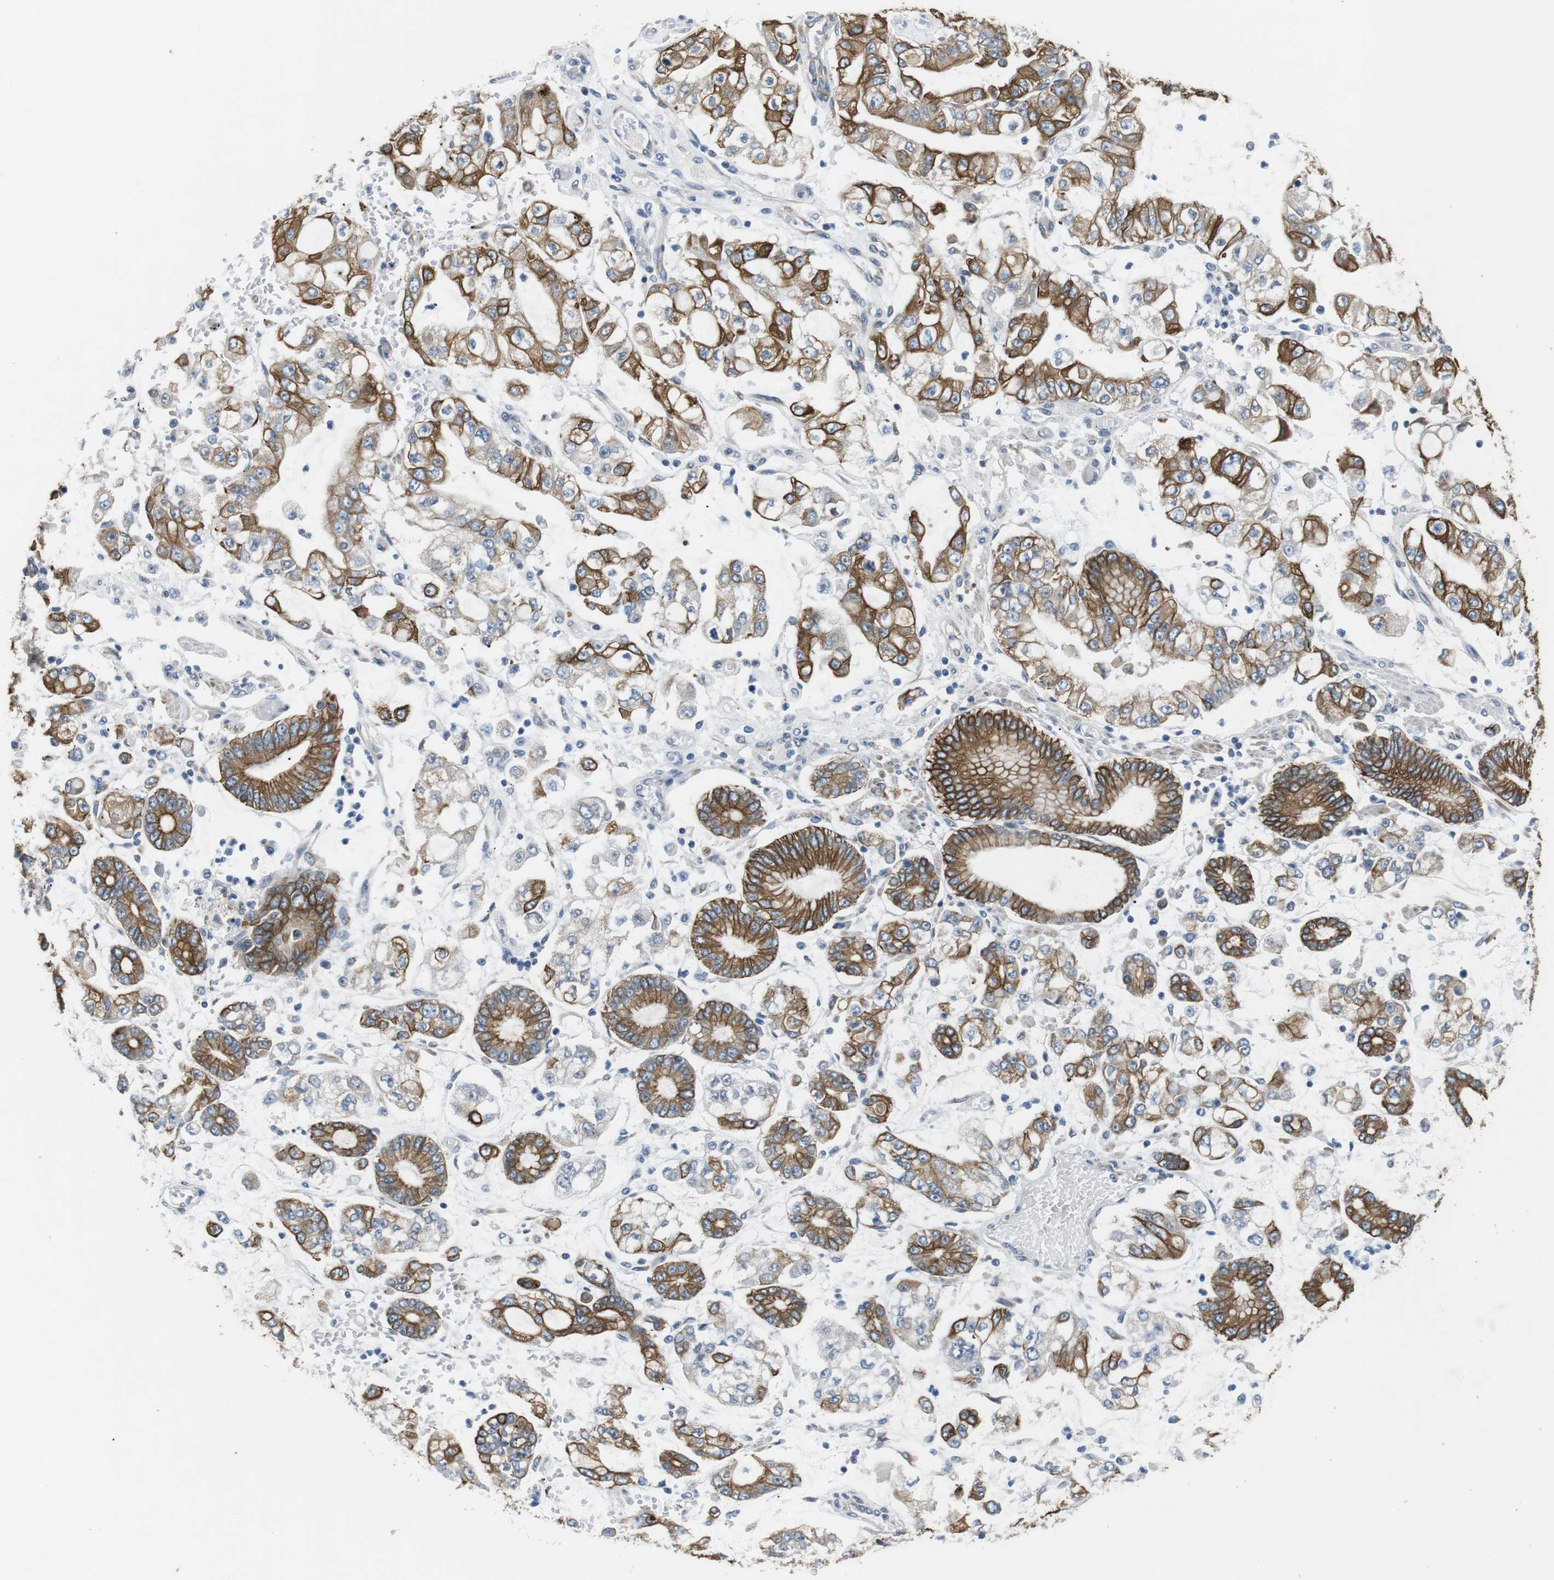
{"staining": {"intensity": "moderate", "quantity": ">75%", "location": "cytoplasmic/membranous"}, "tissue": "stomach cancer", "cell_type": "Tumor cells", "image_type": "cancer", "snomed": [{"axis": "morphology", "description": "Adenocarcinoma, NOS"}, {"axis": "topography", "description": "Stomach"}], "caption": "Protein analysis of adenocarcinoma (stomach) tissue reveals moderate cytoplasmic/membranous positivity in about >75% of tumor cells.", "gene": "UNC5CL", "patient": {"sex": "male", "age": 76}}